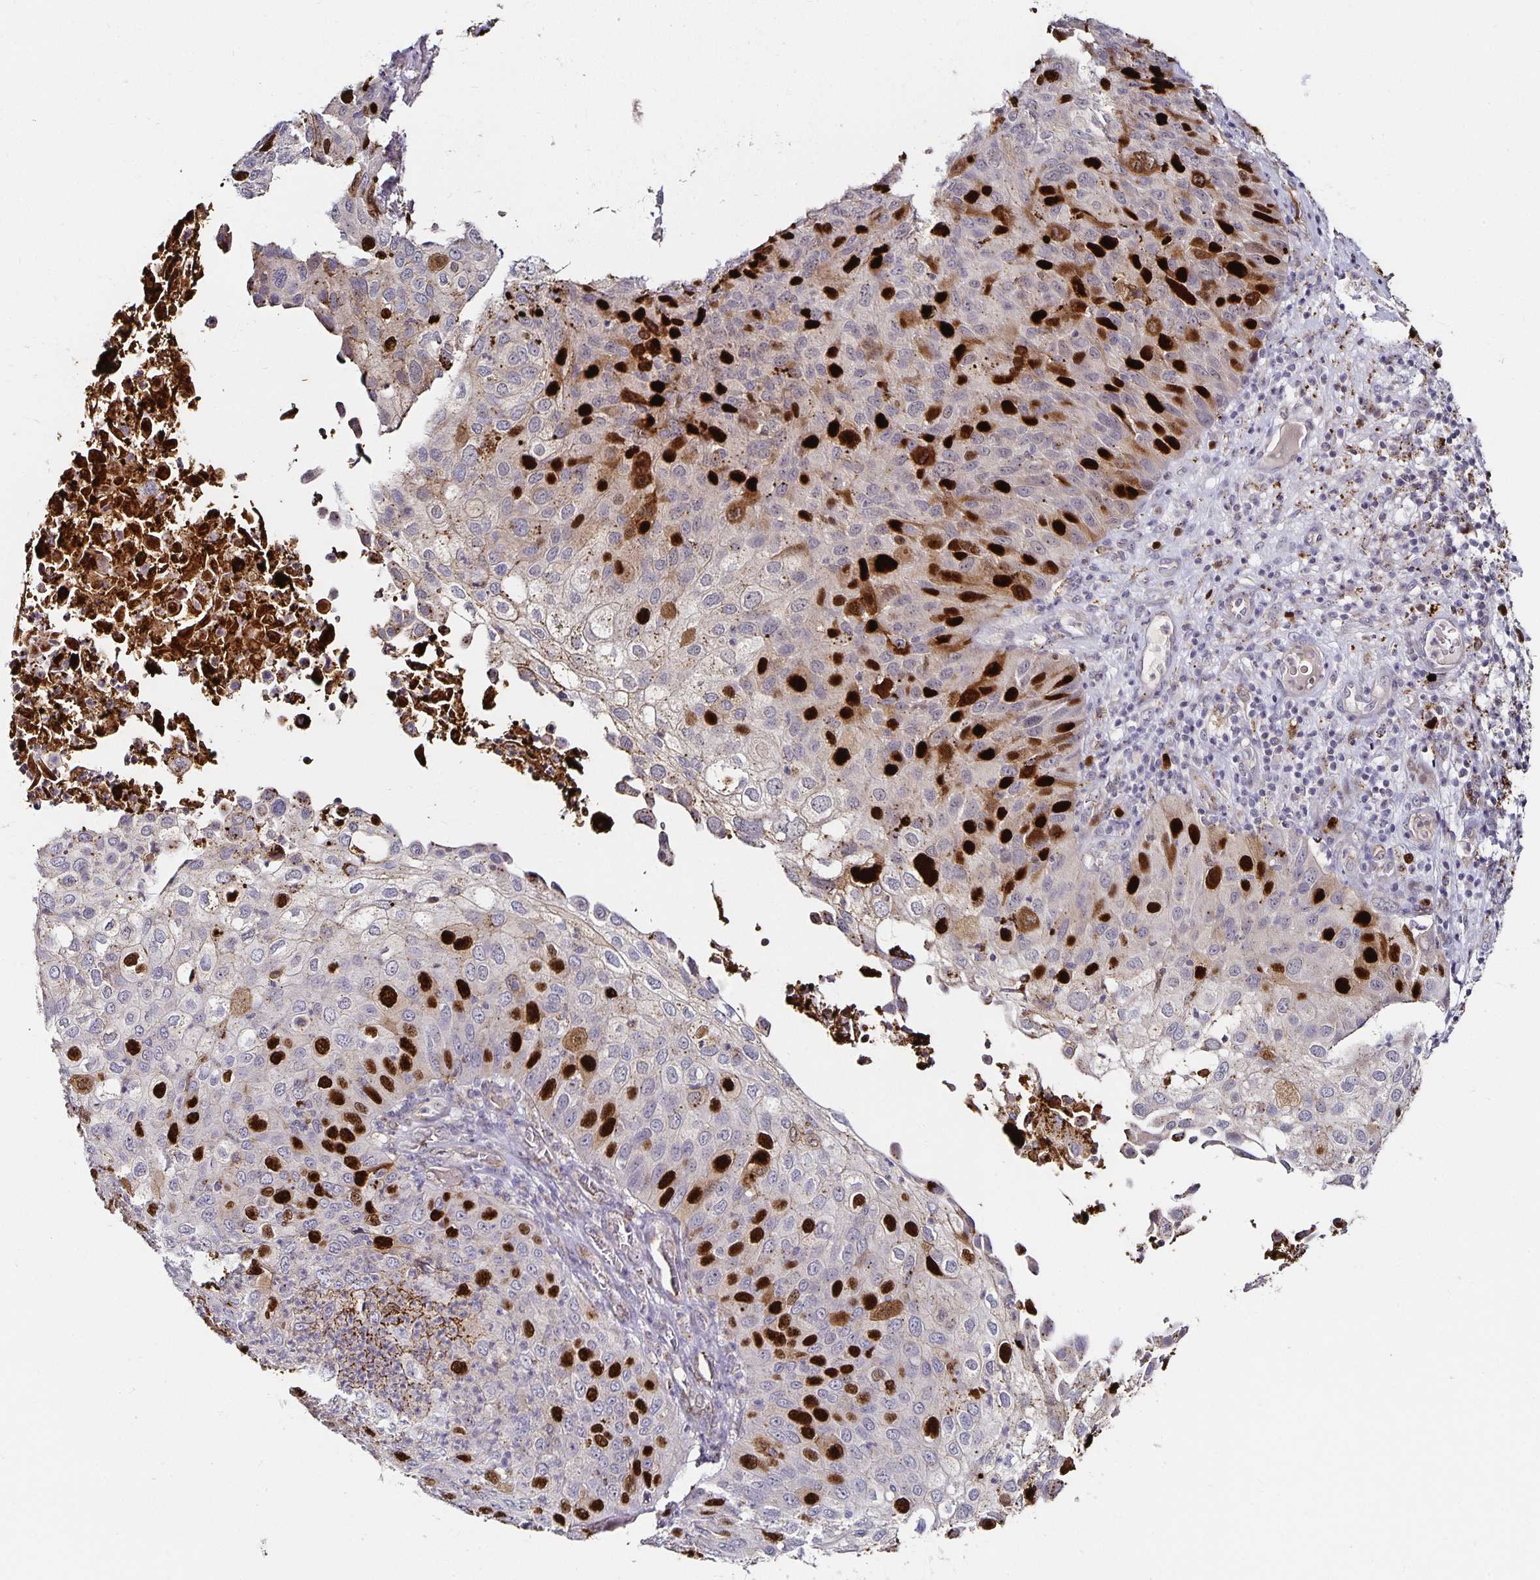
{"staining": {"intensity": "strong", "quantity": "<25%", "location": "nuclear"}, "tissue": "skin cancer", "cell_type": "Tumor cells", "image_type": "cancer", "snomed": [{"axis": "morphology", "description": "Squamous cell carcinoma, NOS"}, {"axis": "topography", "description": "Skin"}], "caption": "Brown immunohistochemical staining in squamous cell carcinoma (skin) demonstrates strong nuclear expression in approximately <25% of tumor cells.", "gene": "ANLN", "patient": {"sex": "male", "age": 87}}